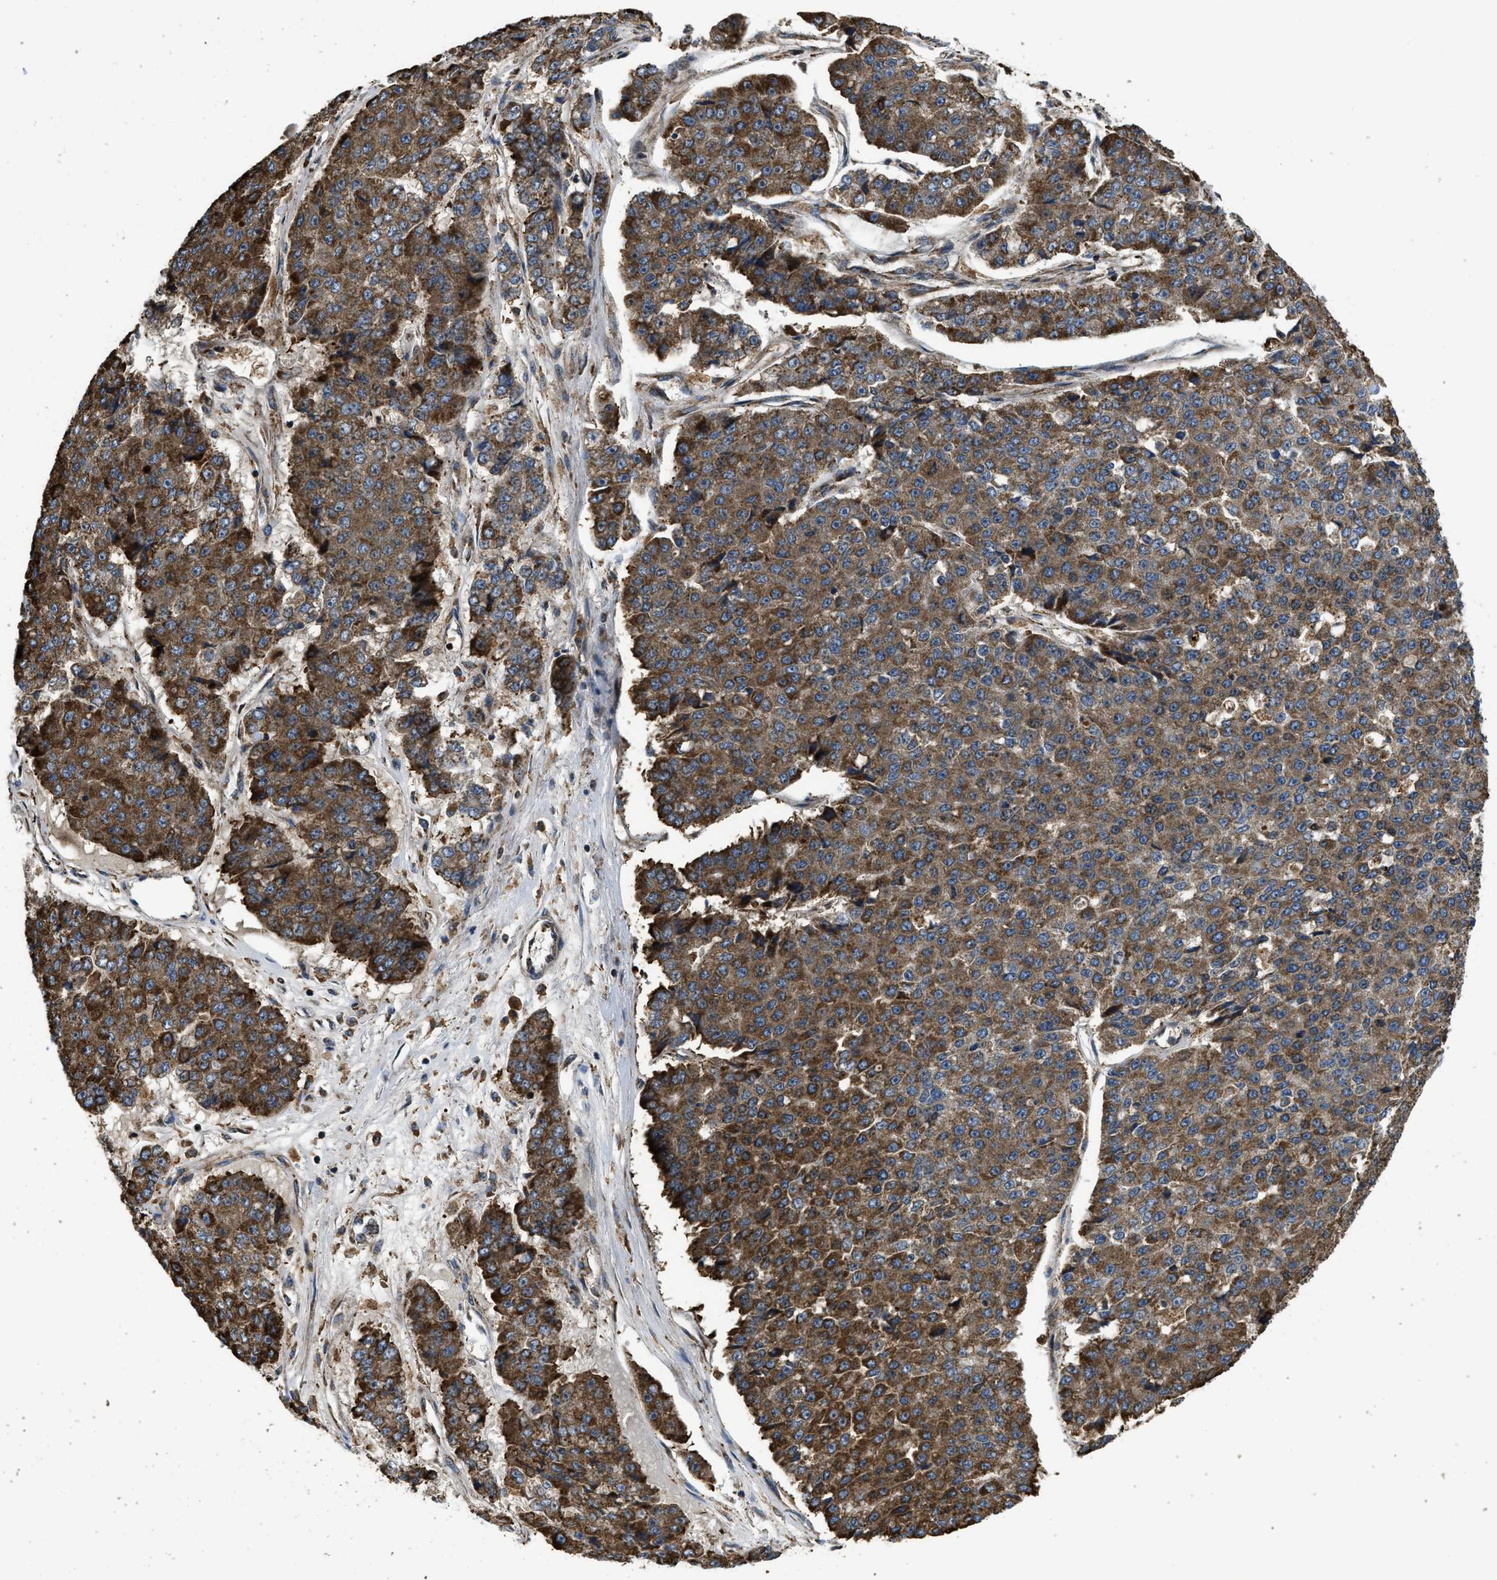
{"staining": {"intensity": "strong", "quantity": ">75%", "location": "cytoplasmic/membranous"}, "tissue": "pancreatic cancer", "cell_type": "Tumor cells", "image_type": "cancer", "snomed": [{"axis": "morphology", "description": "Adenocarcinoma, NOS"}, {"axis": "topography", "description": "Pancreas"}], "caption": "A micrograph of human pancreatic cancer stained for a protein demonstrates strong cytoplasmic/membranous brown staining in tumor cells. The staining was performed using DAB to visualize the protein expression in brown, while the nuclei were stained in blue with hematoxylin (Magnification: 20x).", "gene": "CSPG4", "patient": {"sex": "male", "age": 50}}